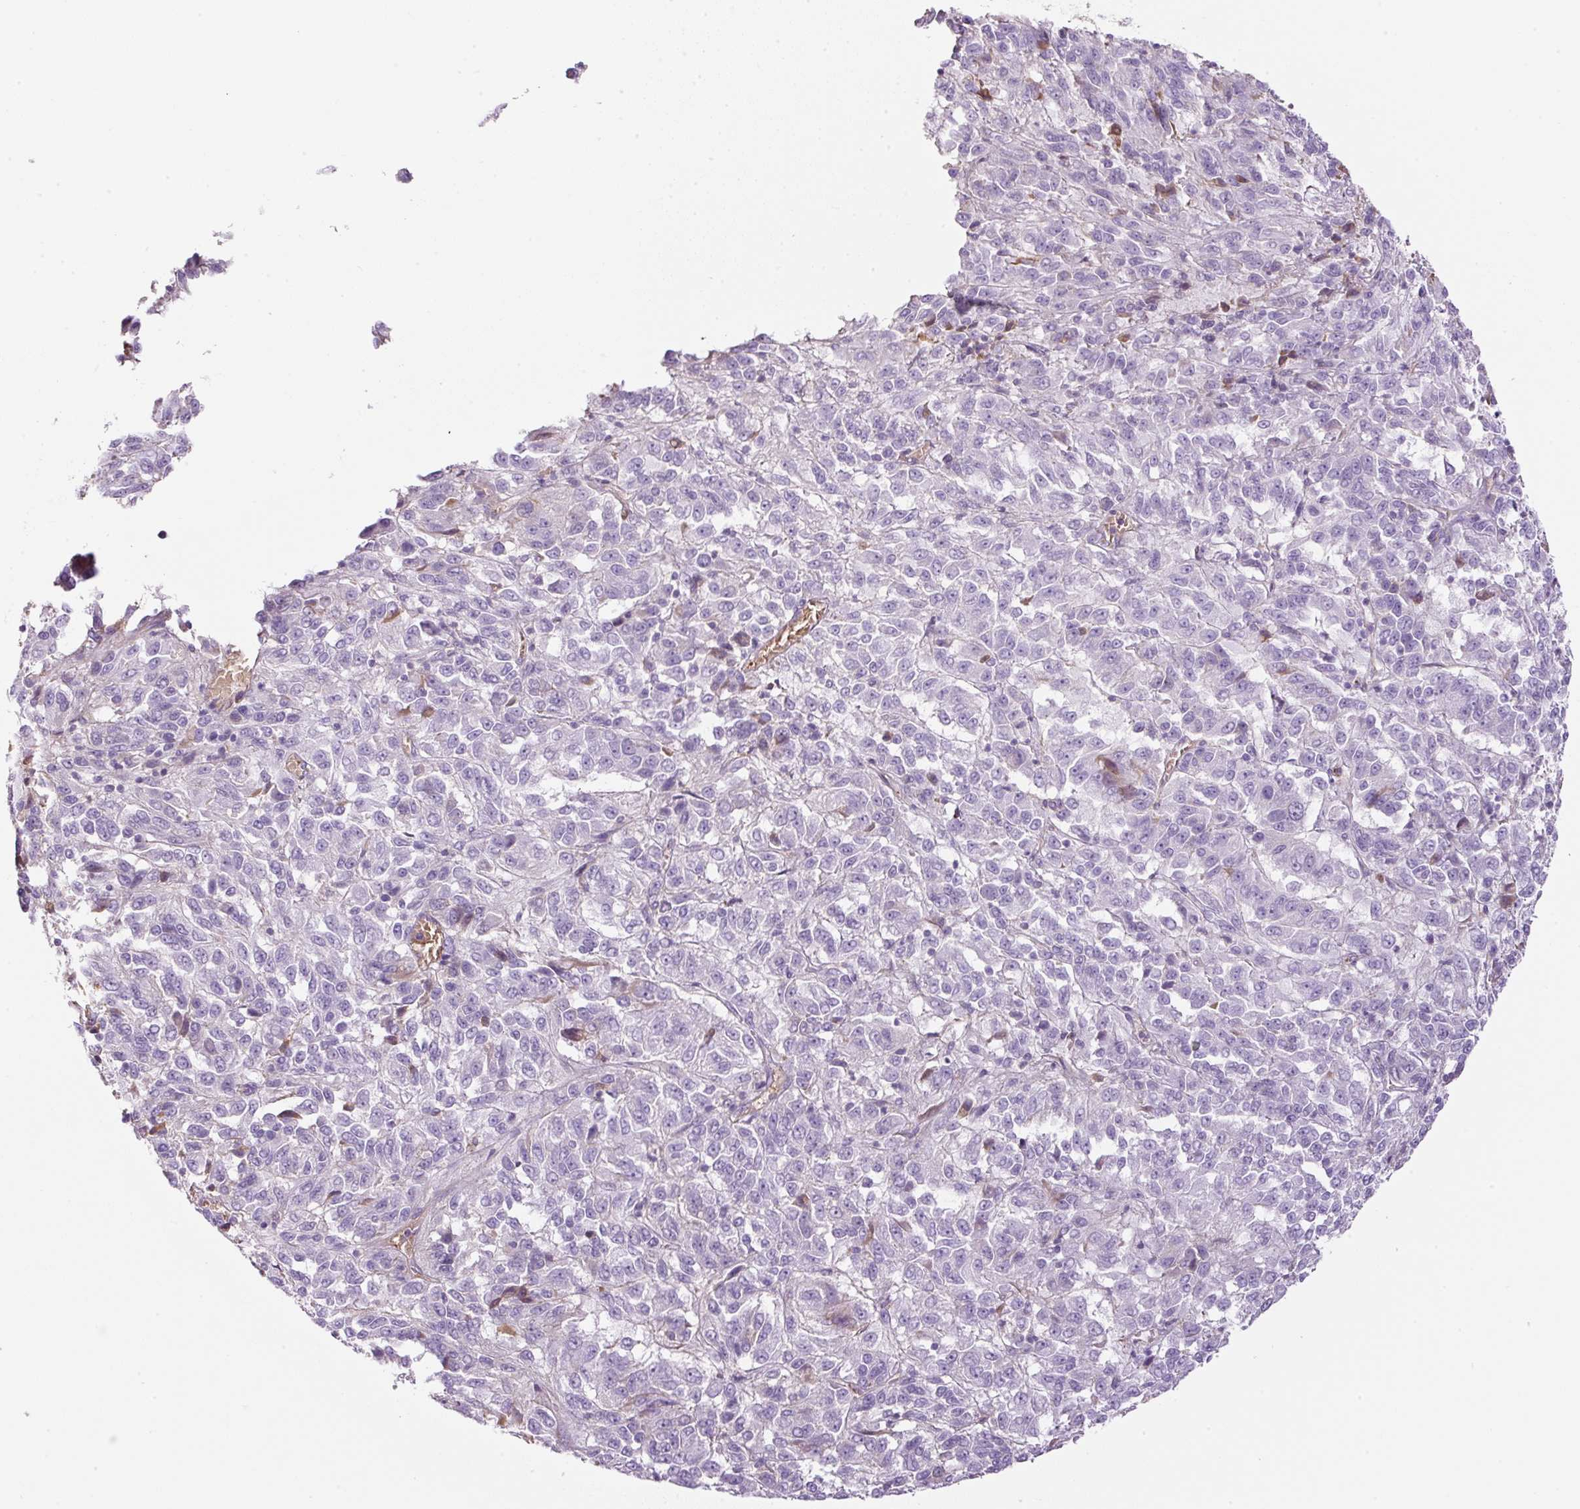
{"staining": {"intensity": "negative", "quantity": "none", "location": "none"}, "tissue": "melanoma", "cell_type": "Tumor cells", "image_type": "cancer", "snomed": [{"axis": "morphology", "description": "Malignant melanoma, Metastatic site"}, {"axis": "topography", "description": "Lung"}], "caption": "Immunohistochemical staining of human melanoma shows no significant expression in tumor cells. The staining was performed using DAB (3,3'-diaminobenzidine) to visualize the protein expression in brown, while the nuclei were stained in blue with hematoxylin (Magnification: 20x).", "gene": "APOA1", "patient": {"sex": "male", "age": 64}}